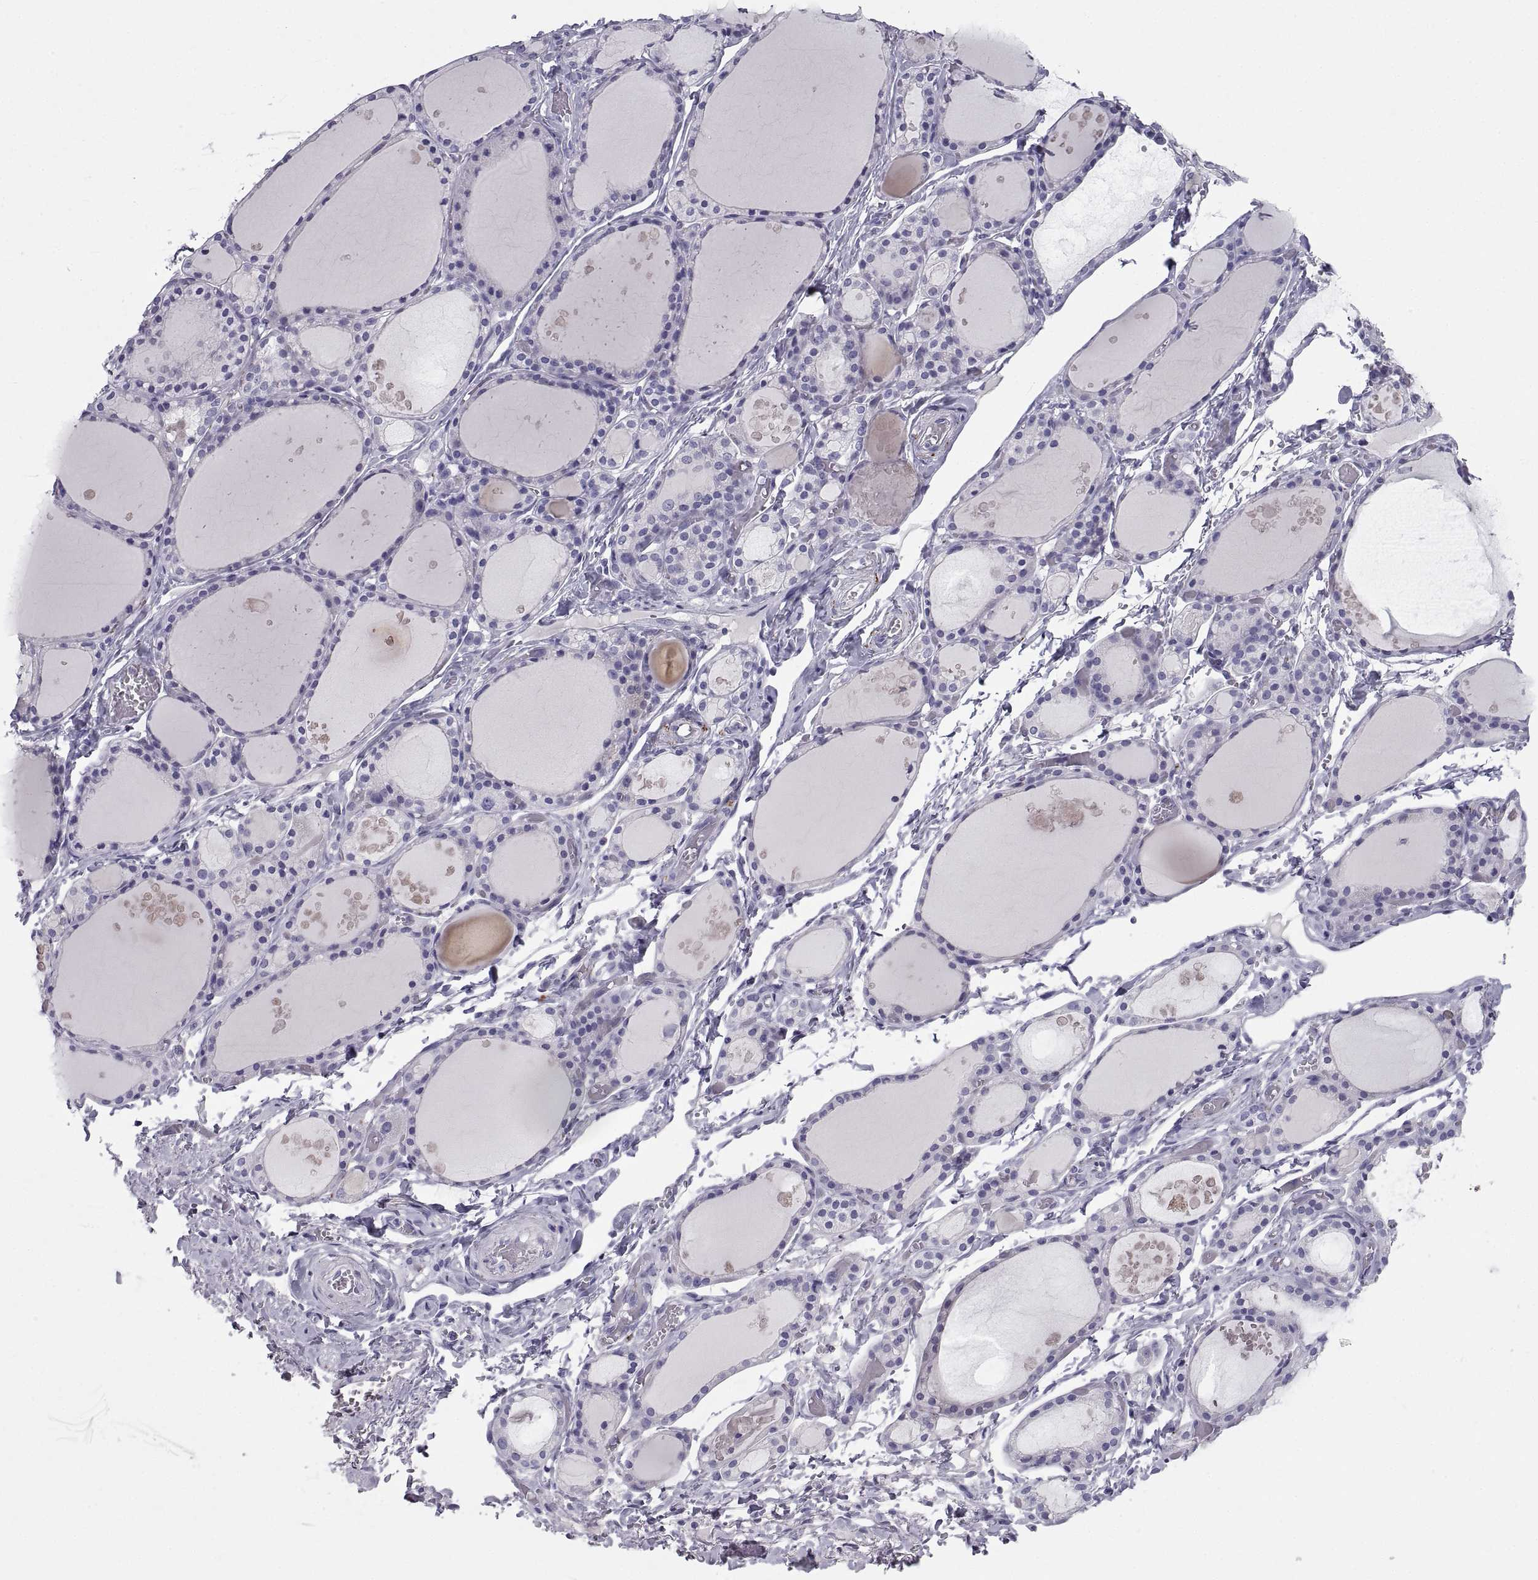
{"staining": {"intensity": "negative", "quantity": "none", "location": "none"}, "tissue": "thyroid gland", "cell_type": "Glandular cells", "image_type": "normal", "snomed": [{"axis": "morphology", "description": "Normal tissue, NOS"}, {"axis": "topography", "description": "Thyroid gland"}], "caption": "Immunohistochemistry (IHC) micrograph of normal thyroid gland stained for a protein (brown), which displays no positivity in glandular cells.", "gene": "PCSK1N", "patient": {"sex": "male", "age": 68}}